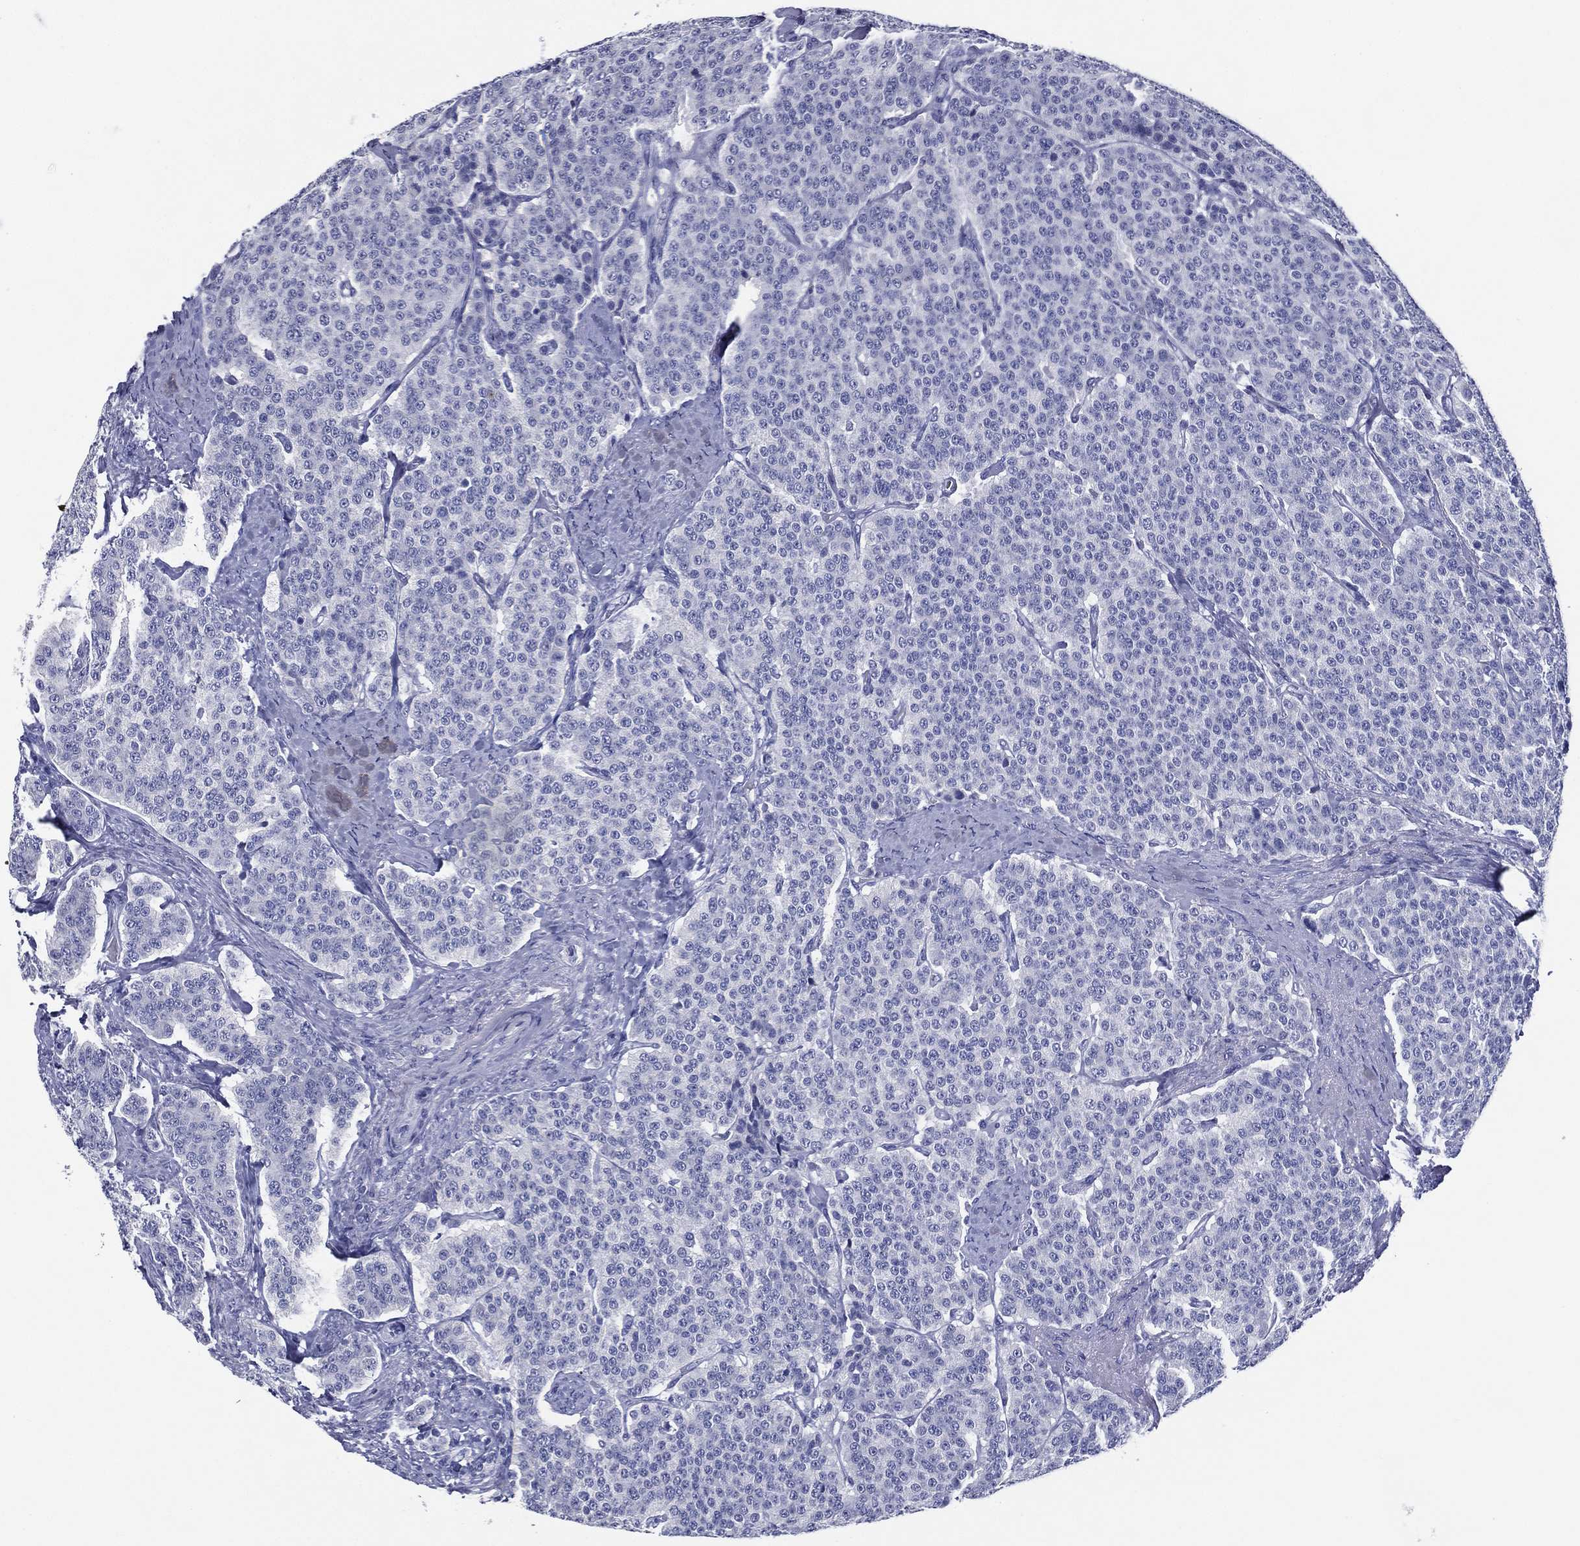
{"staining": {"intensity": "negative", "quantity": "none", "location": "none"}, "tissue": "carcinoid", "cell_type": "Tumor cells", "image_type": "cancer", "snomed": [{"axis": "morphology", "description": "Carcinoid, malignant, NOS"}, {"axis": "topography", "description": "Small intestine"}], "caption": "The micrograph demonstrates no staining of tumor cells in malignant carcinoid.", "gene": "TFAP2A", "patient": {"sex": "female", "age": 58}}